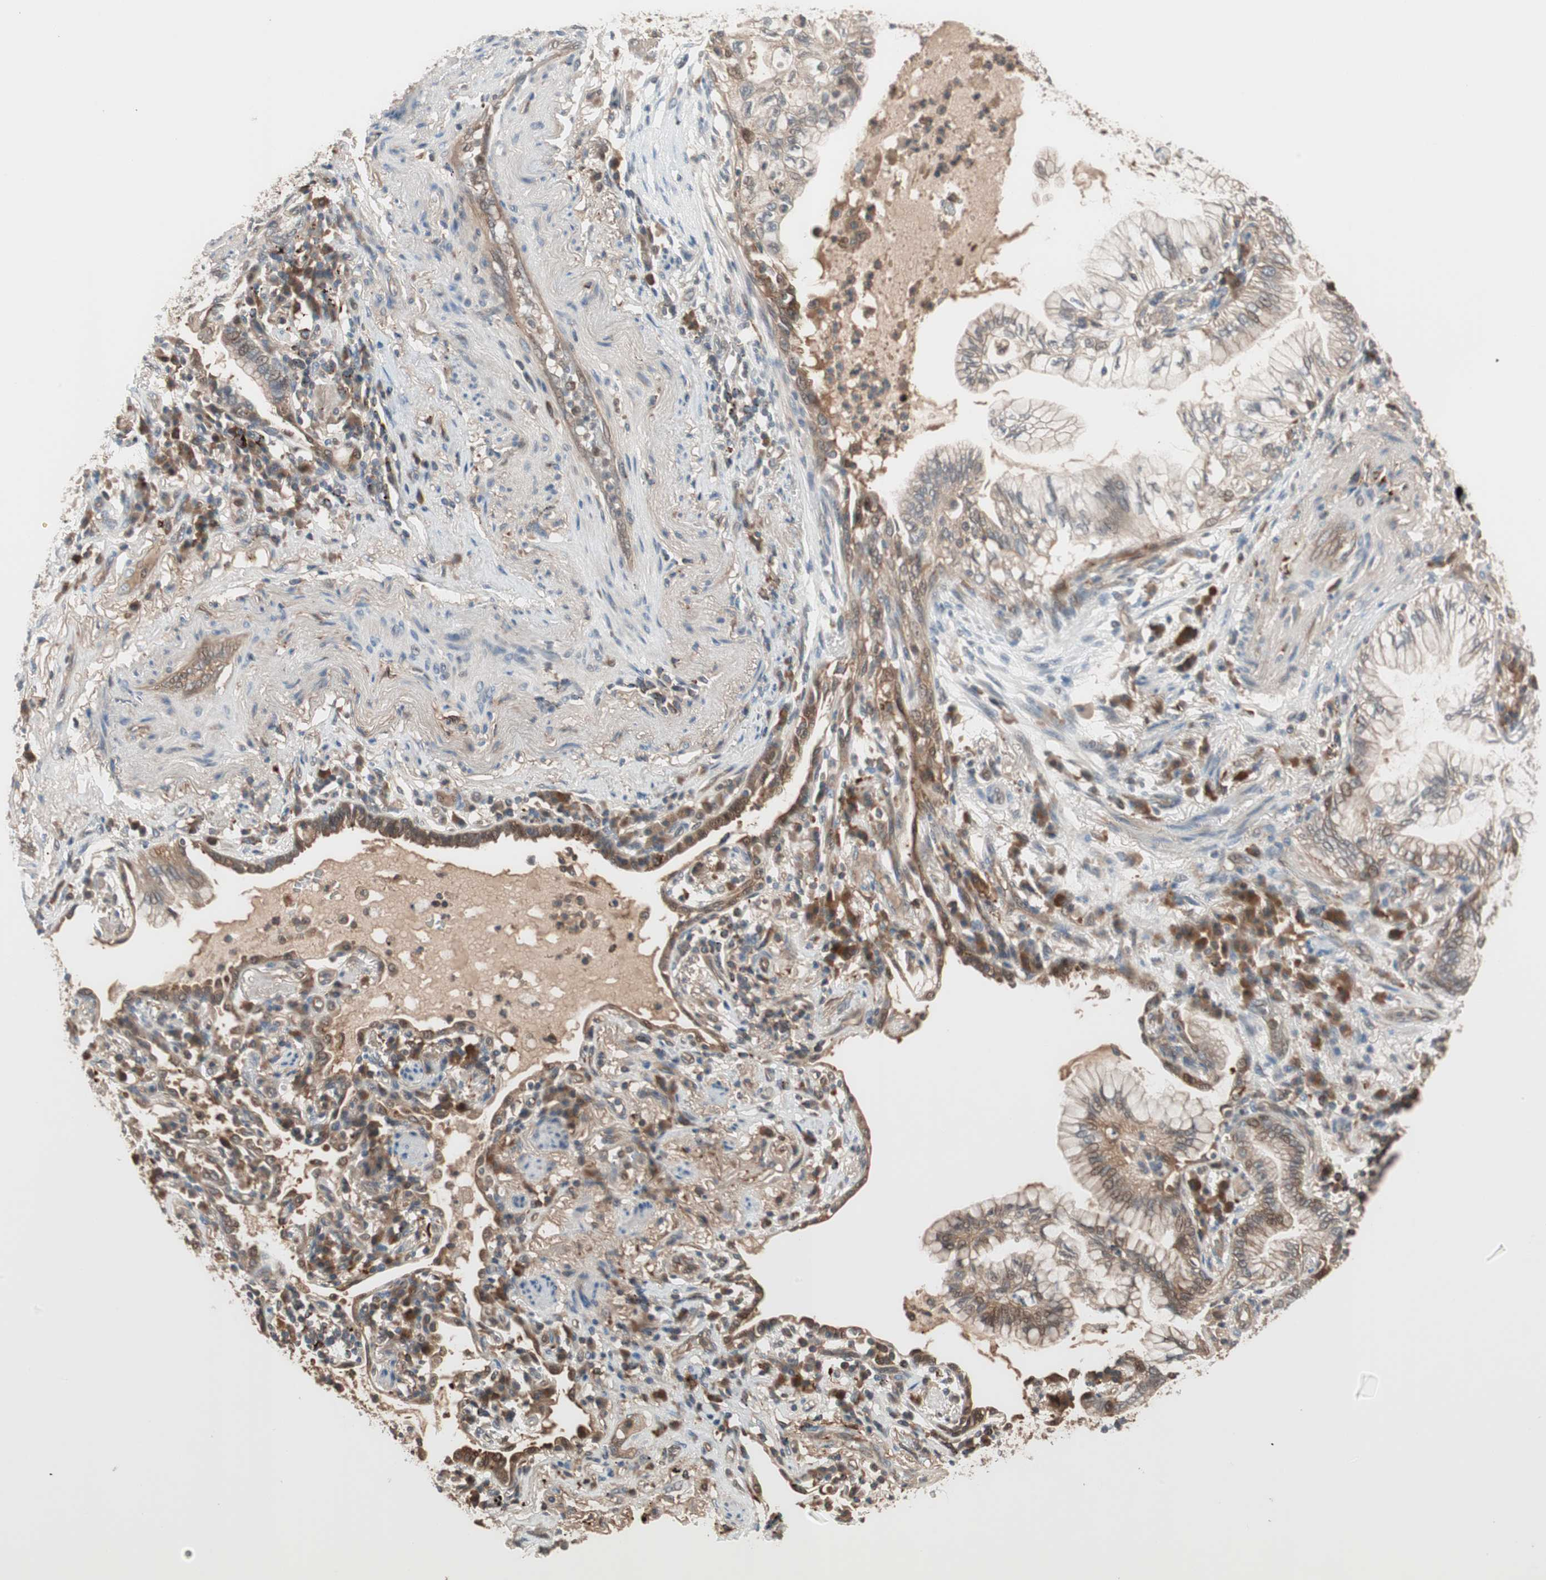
{"staining": {"intensity": "moderate", "quantity": ">75%", "location": "cytoplasmic/membranous"}, "tissue": "lung cancer", "cell_type": "Tumor cells", "image_type": "cancer", "snomed": [{"axis": "morphology", "description": "Adenocarcinoma, NOS"}, {"axis": "topography", "description": "Lung"}], "caption": "Lung cancer stained with a brown dye shows moderate cytoplasmic/membranous positive positivity in about >75% of tumor cells.", "gene": "PIK3R3", "patient": {"sex": "female", "age": 70}}